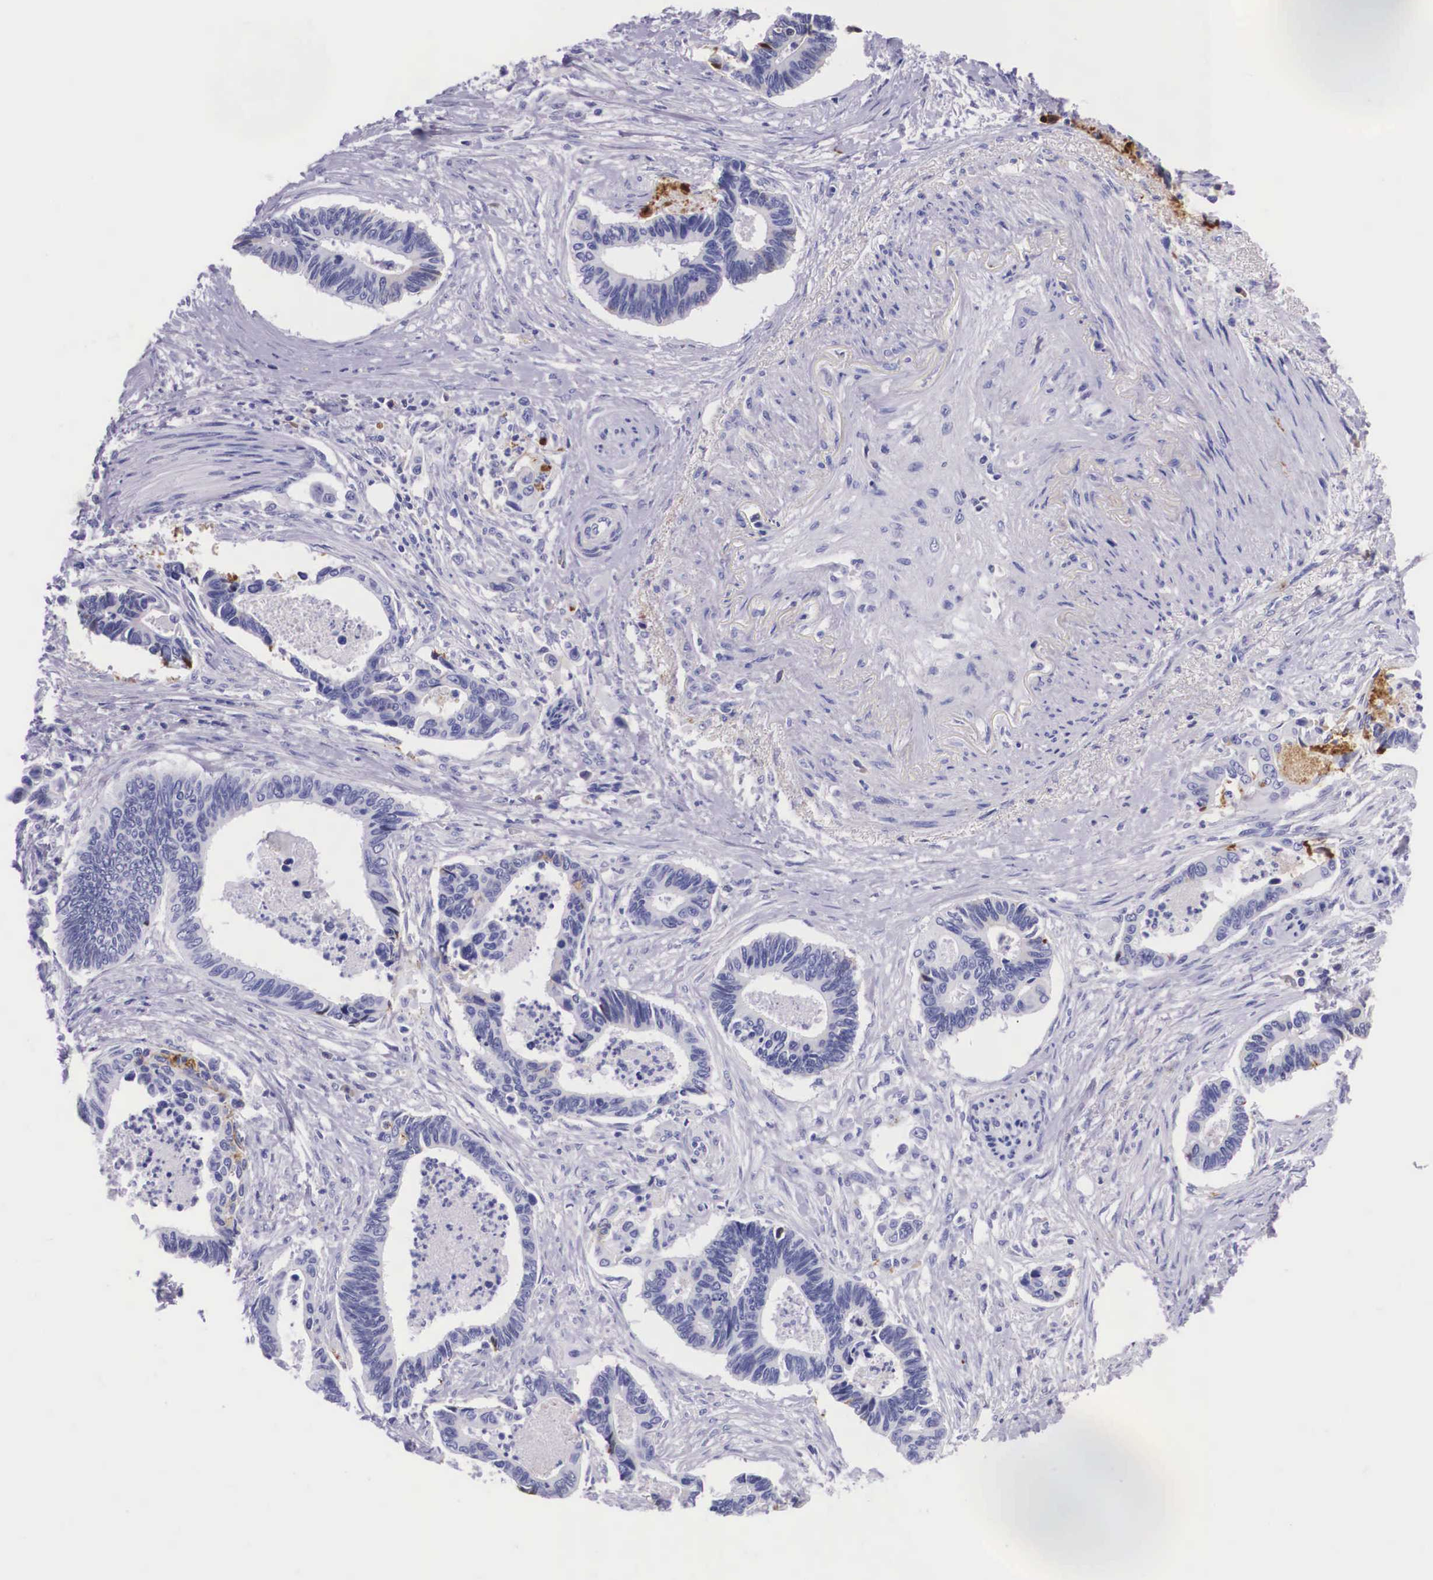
{"staining": {"intensity": "negative", "quantity": "none", "location": "none"}, "tissue": "pancreatic cancer", "cell_type": "Tumor cells", "image_type": "cancer", "snomed": [{"axis": "morphology", "description": "Adenocarcinoma, NOS"}, {"axis": "topography", "description": "Pancreas"}], "caption": "This micrograph is of adenocarcinoma (pancreatic) stained with immunohistochemistry to label a protein in brown with the nuclei are counter-stained blue. There is no positivity in tumor cells.", "gene": "PLG", "patient": {"sex": "female", "age": 70}}